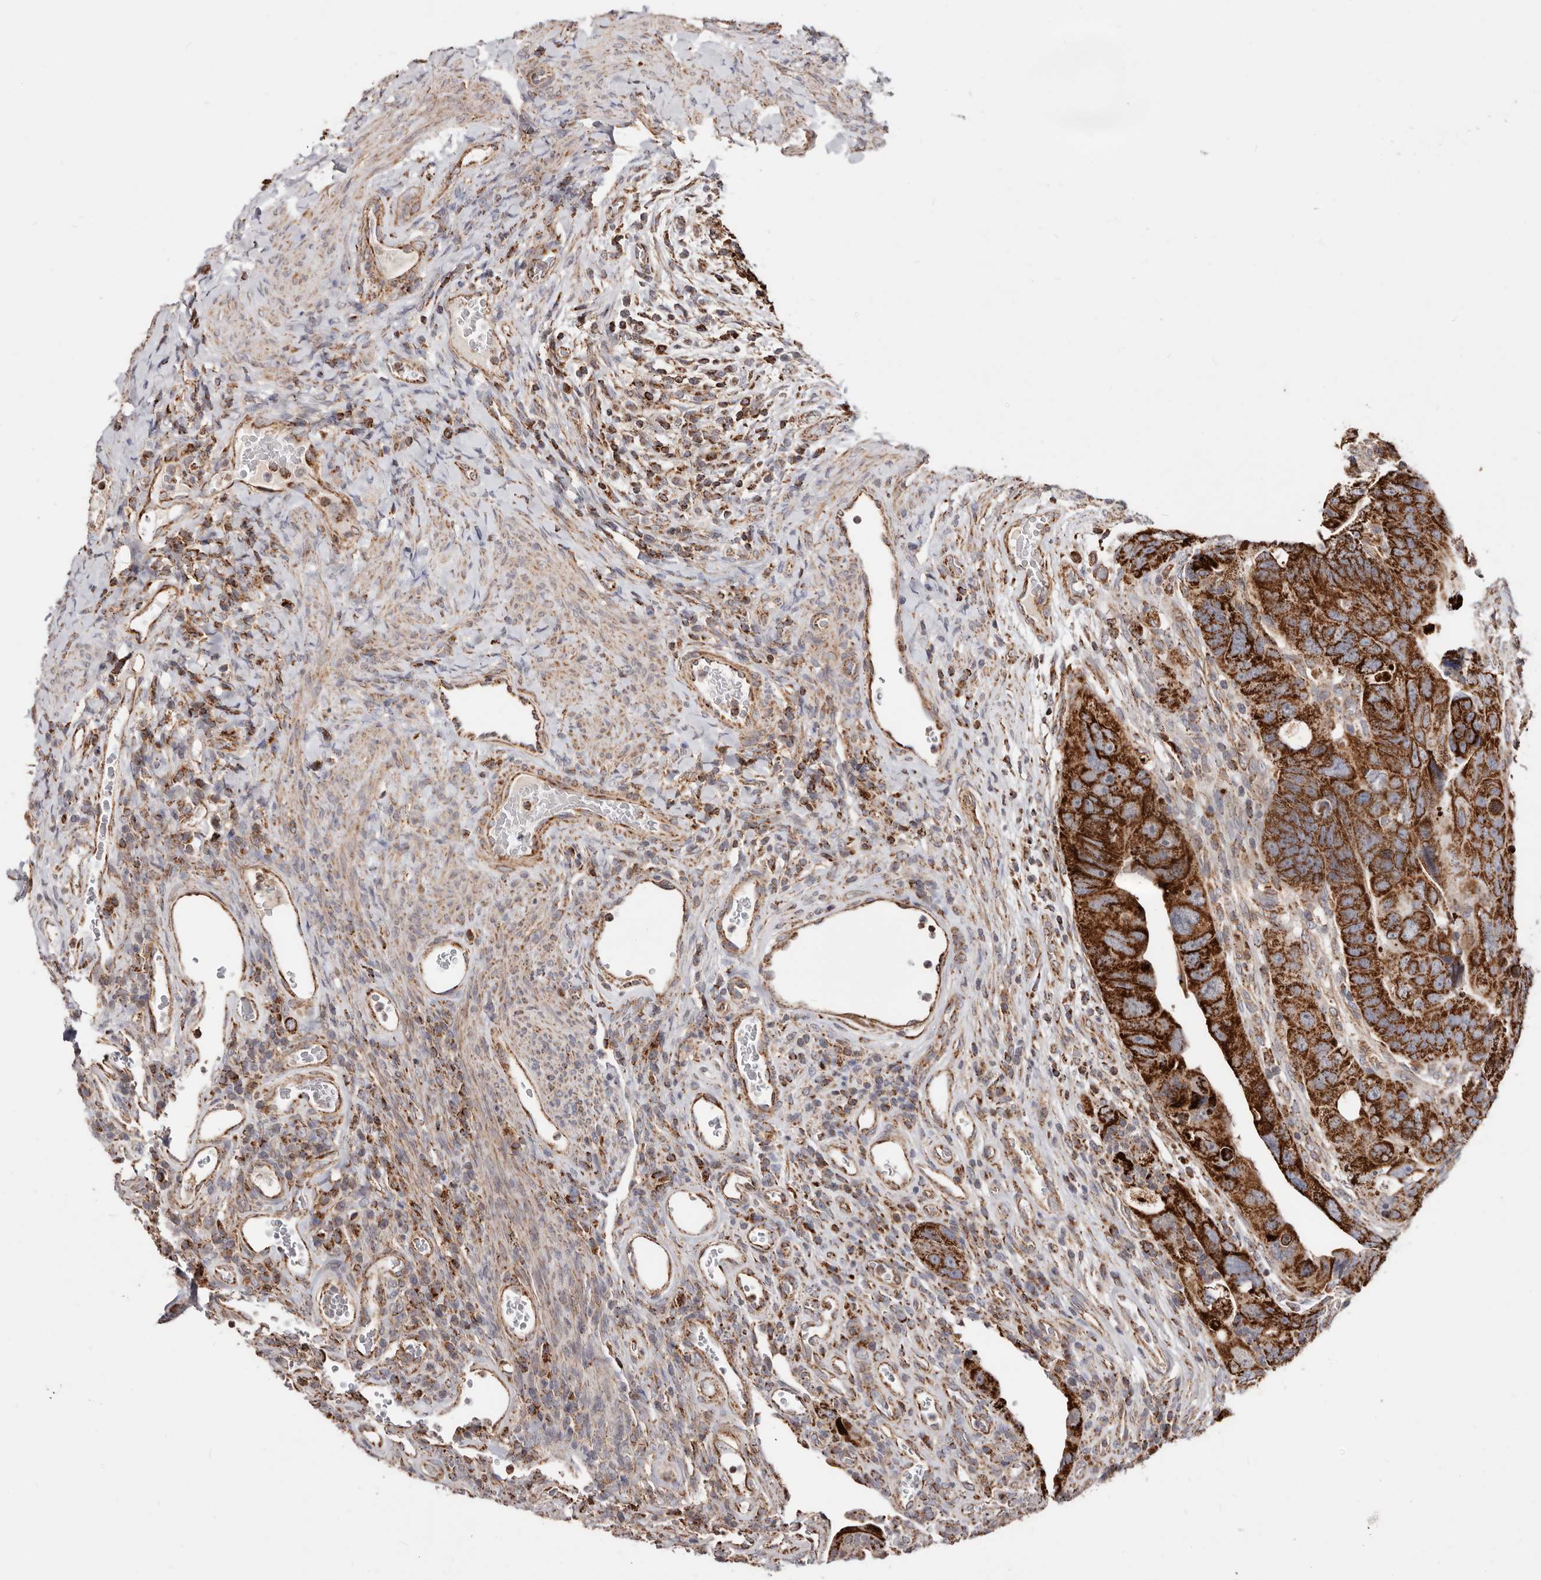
{"staining": {"intensity": "strong", "quantity": ">75%", "location": "cytoplasmic/membranous"}, "tissue": "colorectal cancer", "cell_type": "Tumor cells", "image_type": "cancer", "snomed": [{"axis": "morphology", "description": "Adenocarcinoma, NOS"}, {"axis": "topography", "description": "Rectum"}], "caption": "Colorectal cancer (adenocarcinoma) was stained to show a protein in brown. There is high levels of strong cytoplasmic/membranous staining in about >75% of tumor cells. Nuclei are stained in blue.", "gene": "PRKACB", "patient": {"sex": "male", "age": 59}}